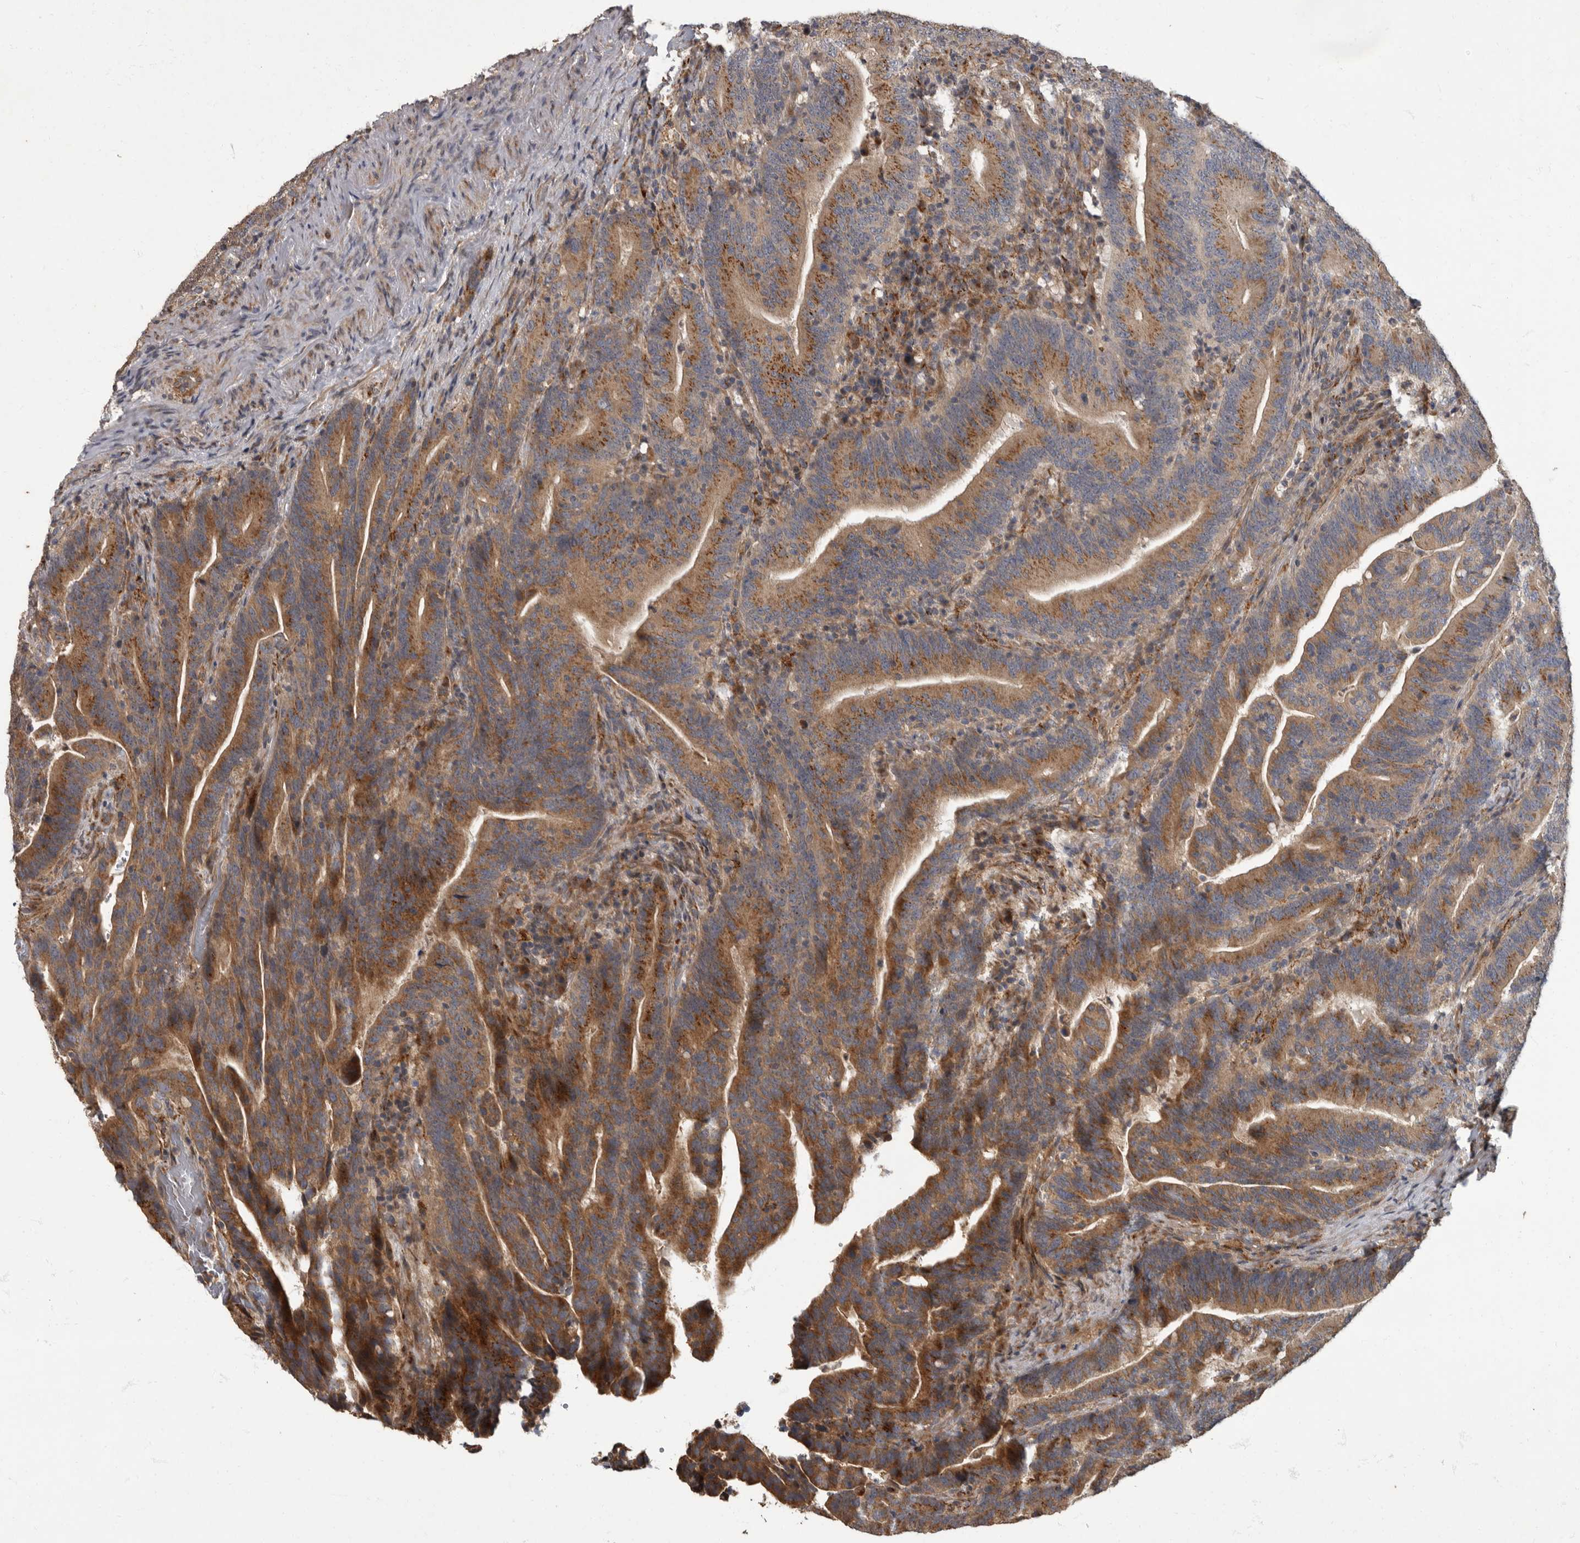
{"staining": {"intensity": "moderate", "quantity": ">75%", "location": "cytoplasmic/membranous"}, "tissue": "colorectal cancer", "cell_type": "Tumor cells", "image_type": "cancer", "snomed": [{"axis": "morphology", "description": "Adenocarcinoma, NOS"}, {"axis": "topography", "description": "Colon"}], "caption": "Tumor cells demonstrate medium levels of moderate cytoplasmic/membranous staining in about >75% of cells in human colorectal adenocarcinoma.", "gene": "IQCK", "patient": {"sex": "female", "age": 66}}